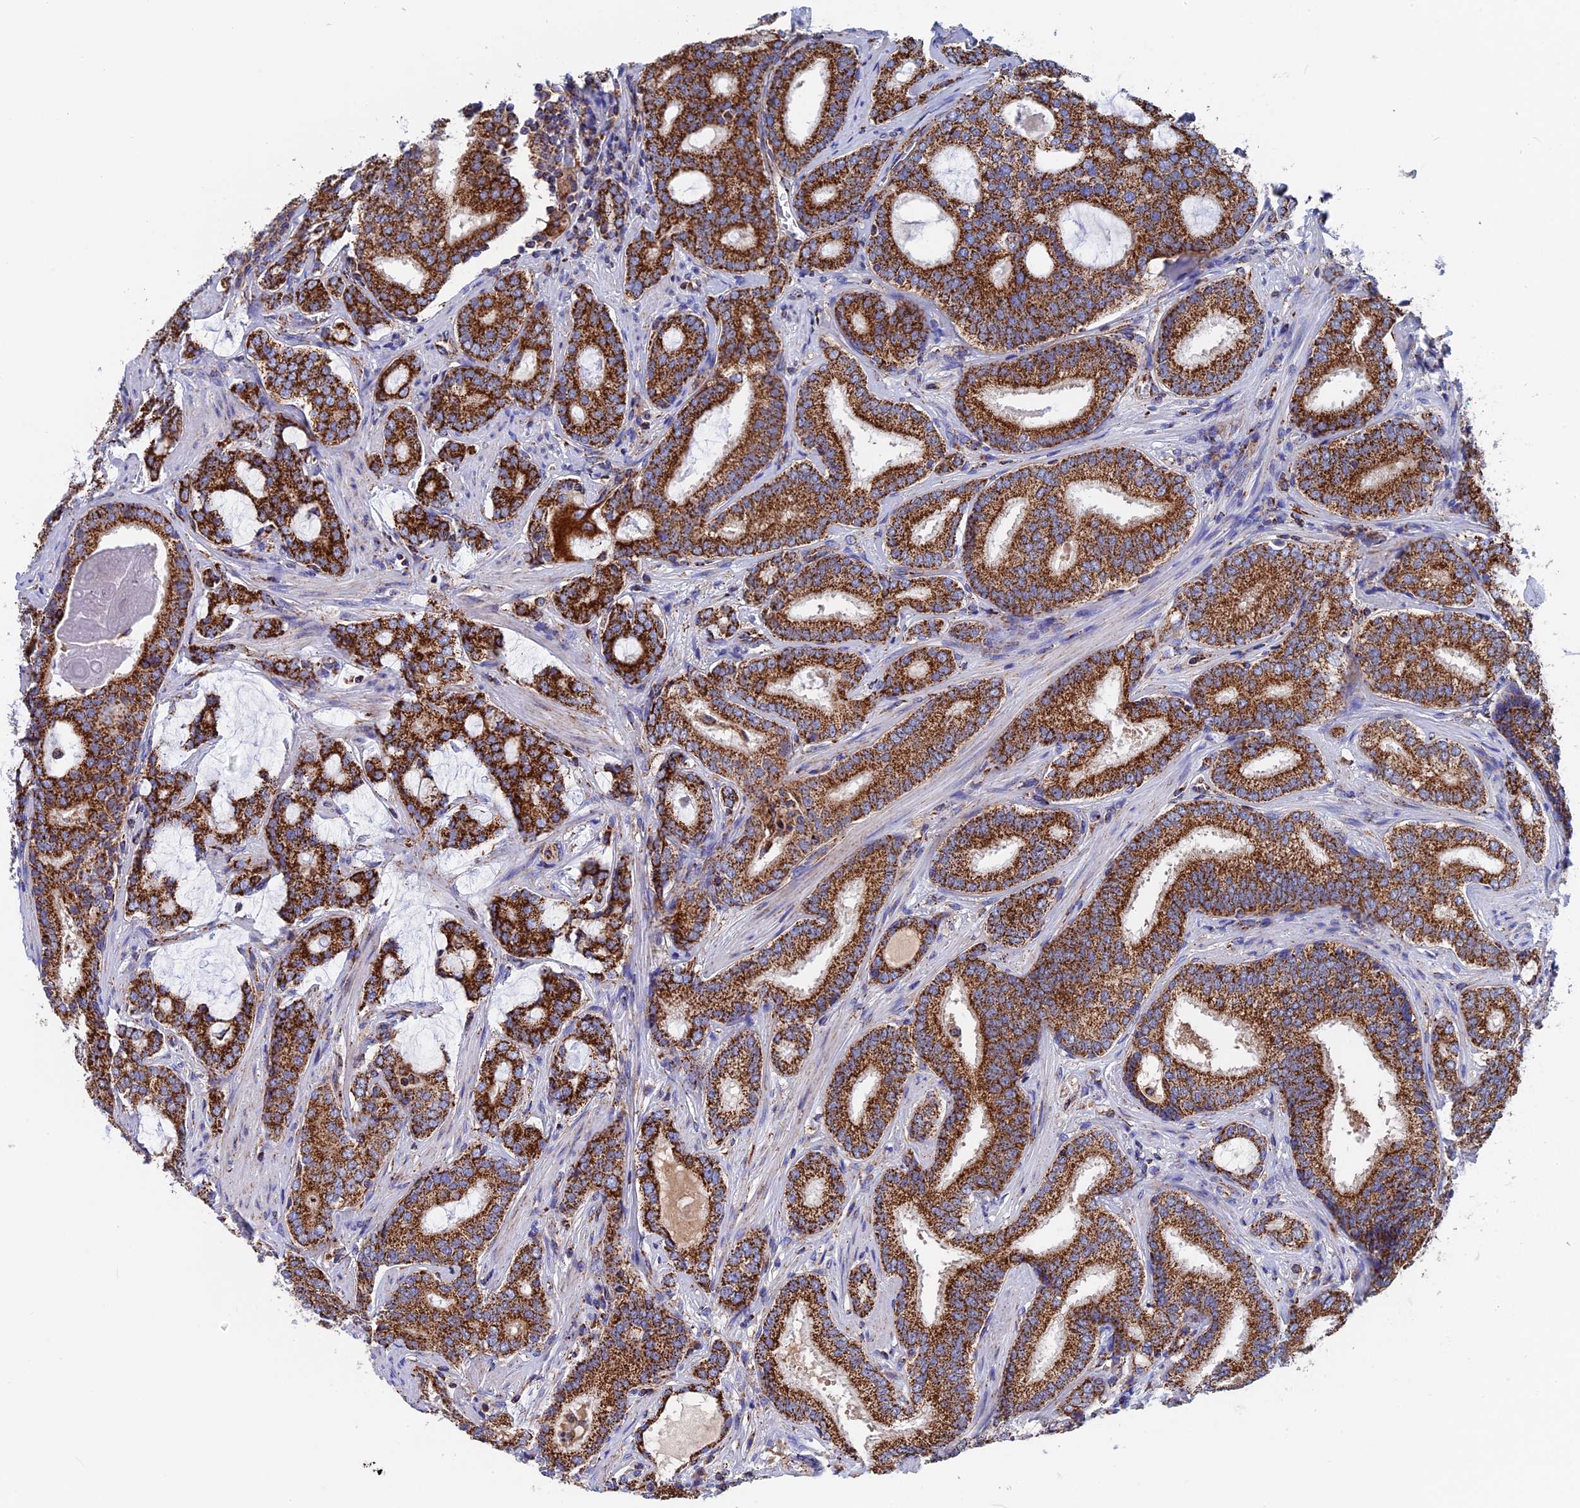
{"staining": {"intensity": "strong", "quantity": ">75%", "location": "cytoplasmic/membranous"}, "tissue": "prostate cancer", "cell_type": "Tumor cells", "image_type": "cancer", "snomed": [{"axis": "morphology", "description": "Adenocarcinoma, High grade"}, {"axis": "topography", "description": "Prostate"}], "caption": "Brown immunohistochemical staining in human prostate high-grade adenocarcinoma exhibits strong cytoplasmic/membranous staining in about >75% of tumor cells.", "gene": "WDR83", "patient": {"sex": "male", "age": 63}}